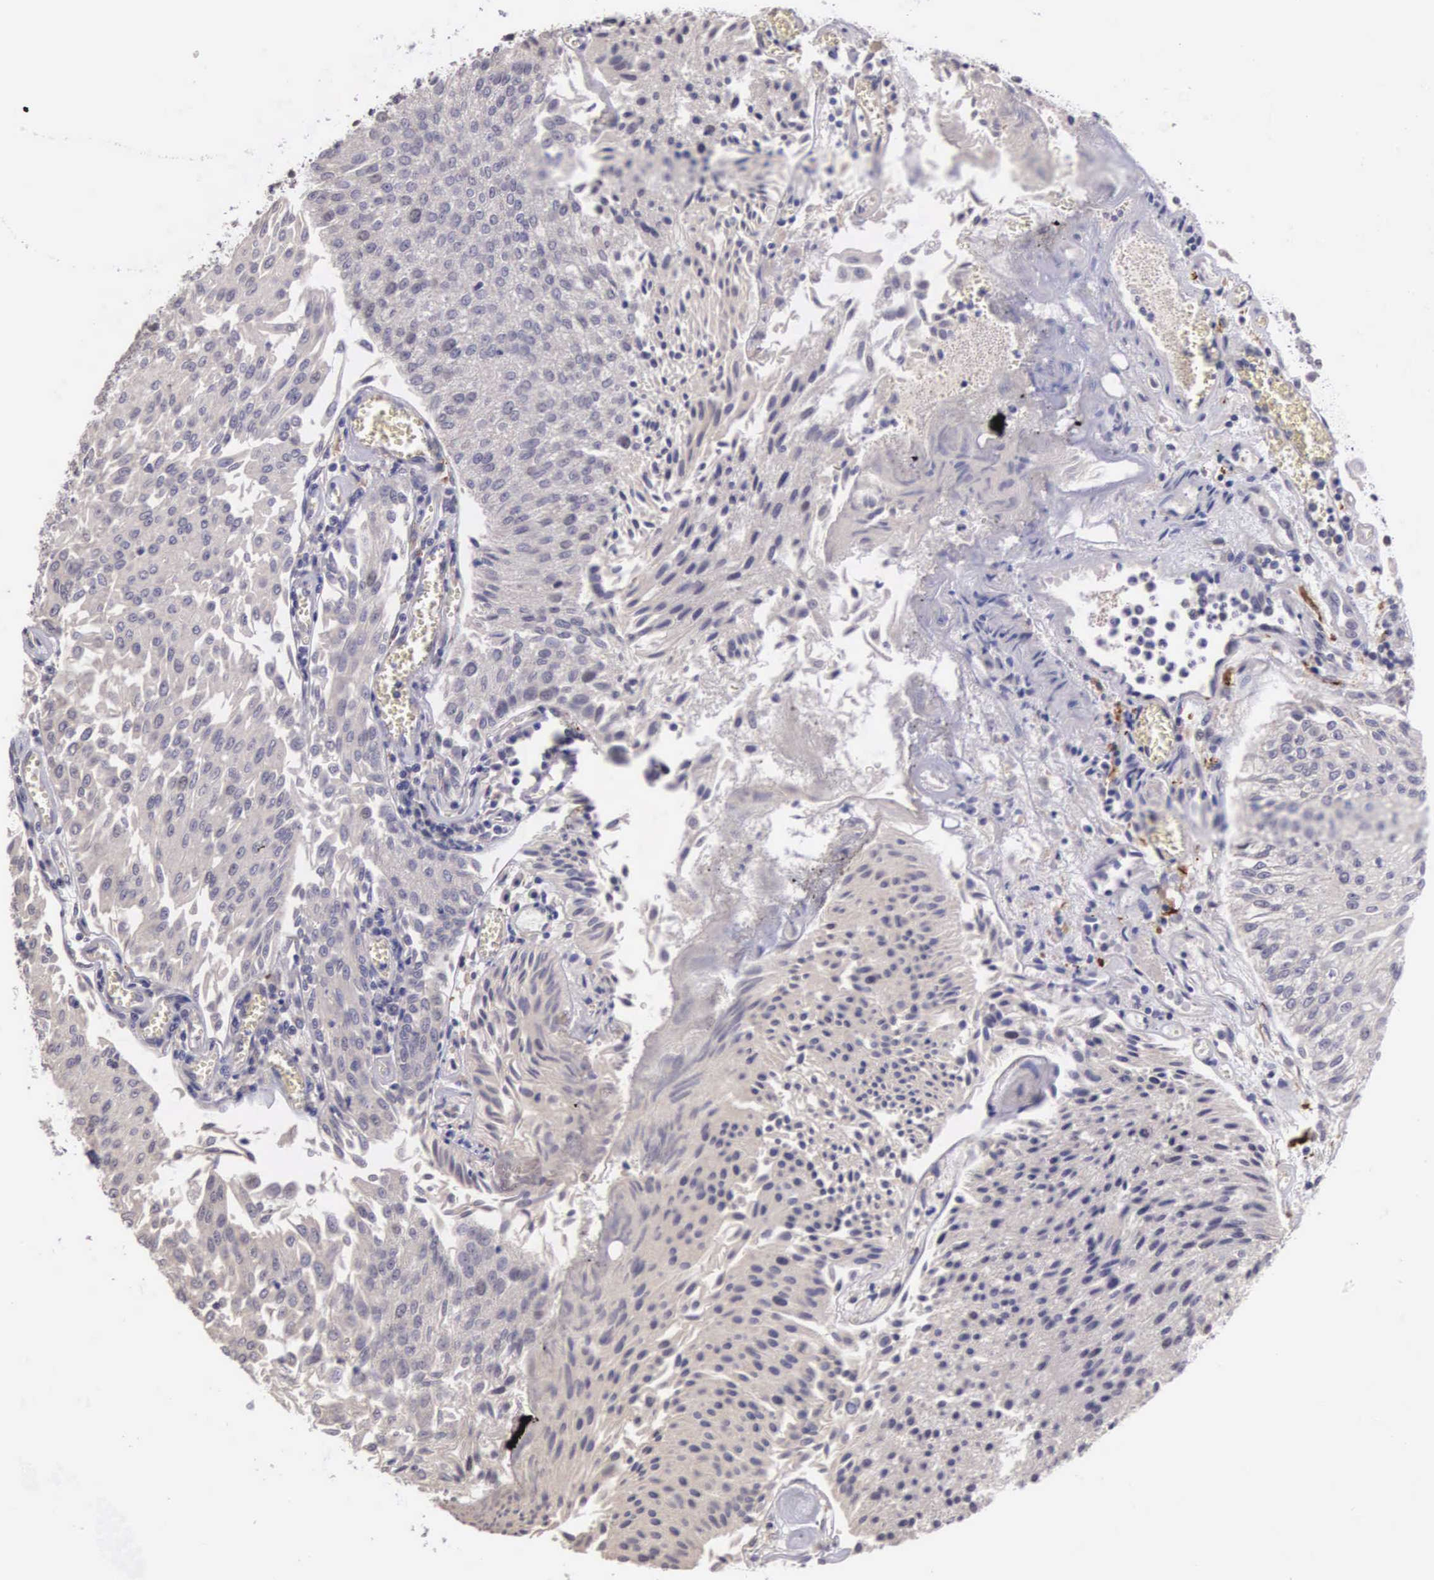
{"staining": {"intensity": "negative", "quantity": "none", "location": "none"}, "tissue": "urothelial cancer", "cell_type": "Tumor cells", "image_type": "cancer", "snomed": [{"axis": "morphology", "description": "Urothelial carcinoma, Low grade"}, {"axis": "topography", "description": "Urinary bladder"}], "caption": "An image of urothelial cancer stained for a protein shows no brown staining in tumor cells.", "gene": "CDC45", "patient": {"sex": "male", "age": 86}}